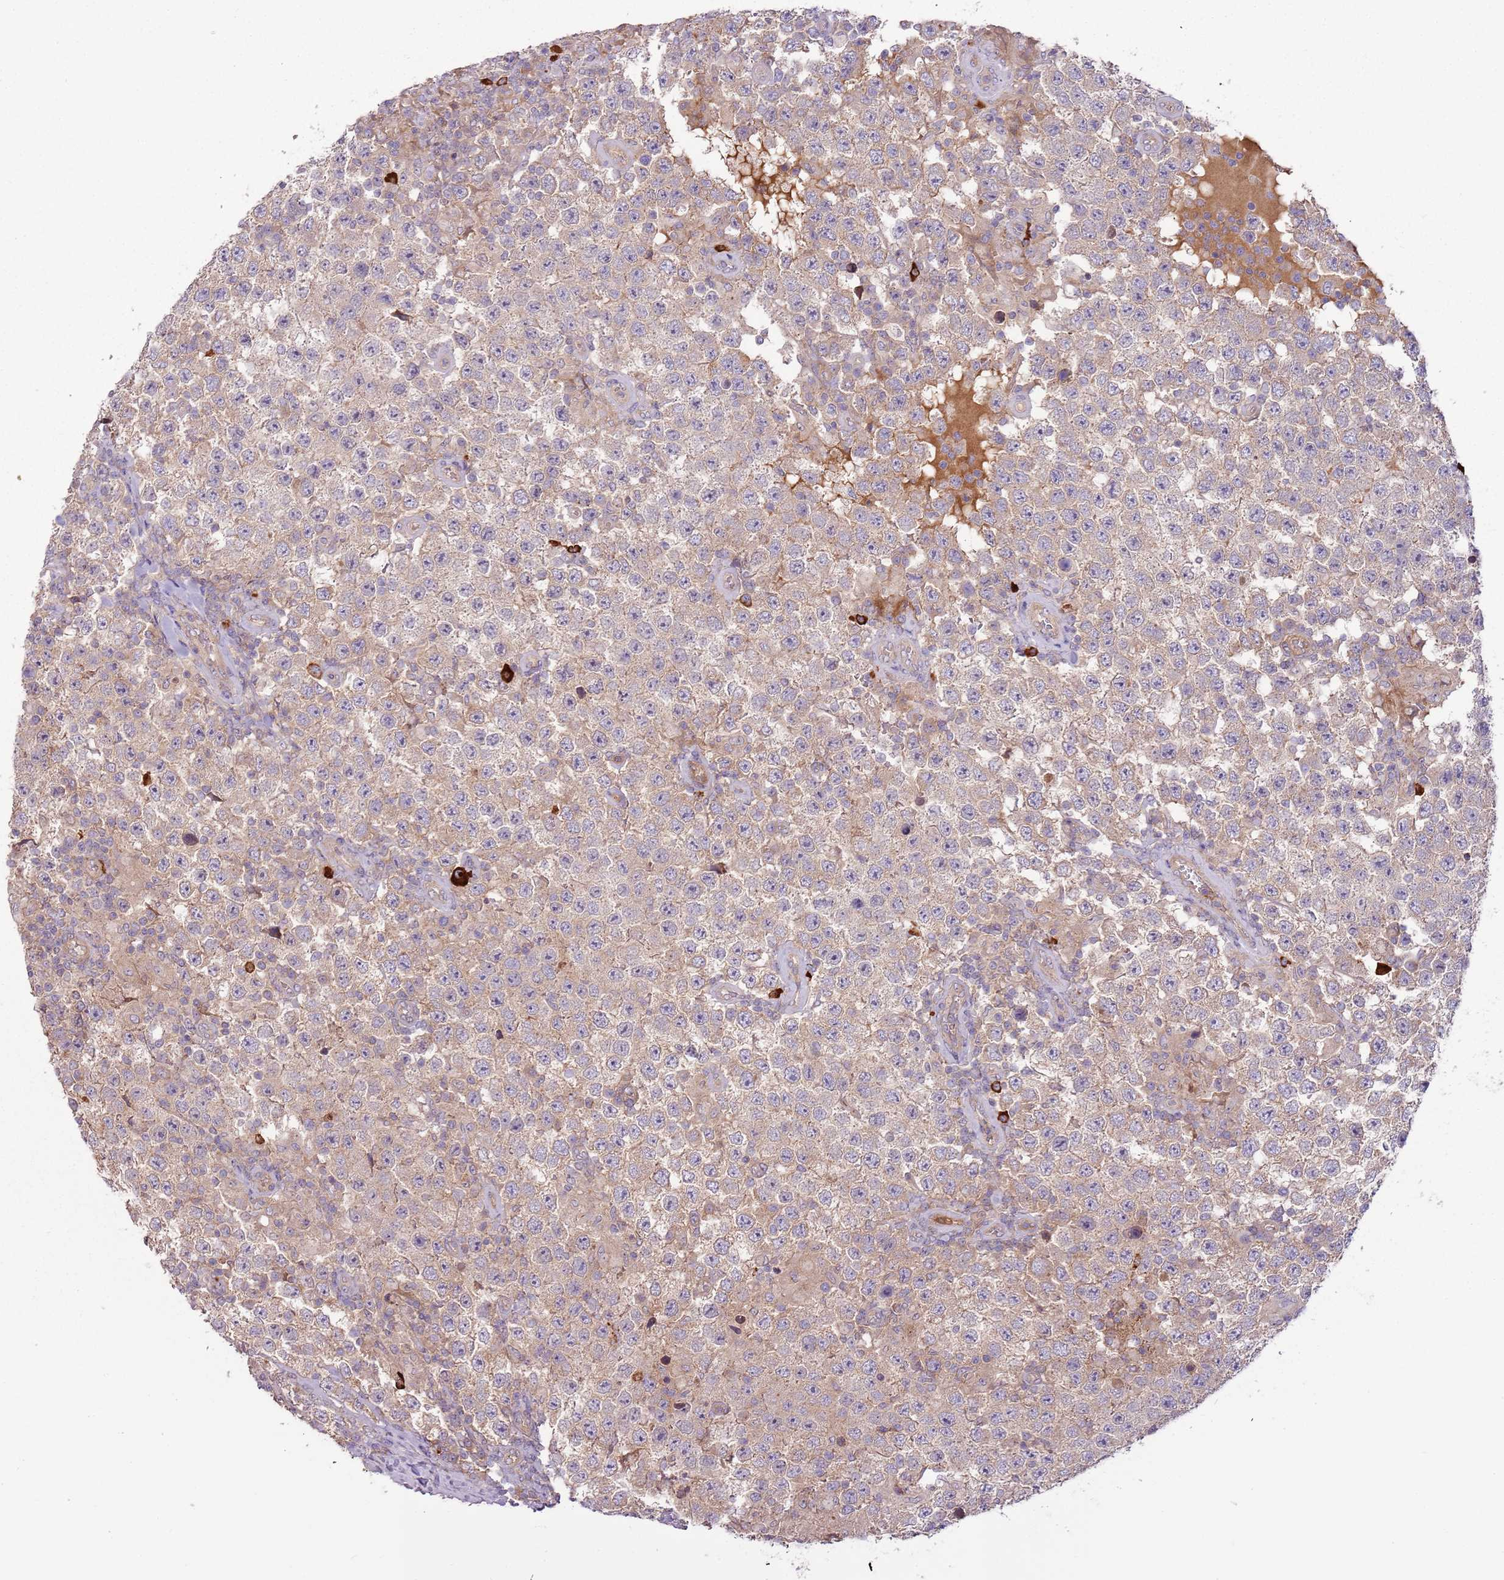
{"staining": {"intensity": "weak", "quantity": ">75%", "location": "cytoplasmic/membranous"}, "tissue": "testis cancer", "cell_type": "Tumor cells", "image_type": "cancer", "snomed": [{"axis": "morphology", "description": "Normal tissue, NOS"}, {"axis": "morphology", "description": "Urothelial carcinoma, High grade"}, {"axis": "morphology", "description": "Seminoma, NOS"}, {"axis": "morphology", "description": "Carcinoma, Embryonal, NOS"}, {"axis": "topography", "description": "Urinary bladder"}, {"axis": "topography", "description": "Testis"}], "caption": "Testis cancer (embryonal carcinoma) stained with DAB (3,3'-diaminobenzidine) immunohistochemistry (IHC) shows low levels of weak cytoplasmic/membranous positivity in approximately >75% of tumor cells.", "gene": "RNF128", "patient": {"sex": "male", "age": 41}}